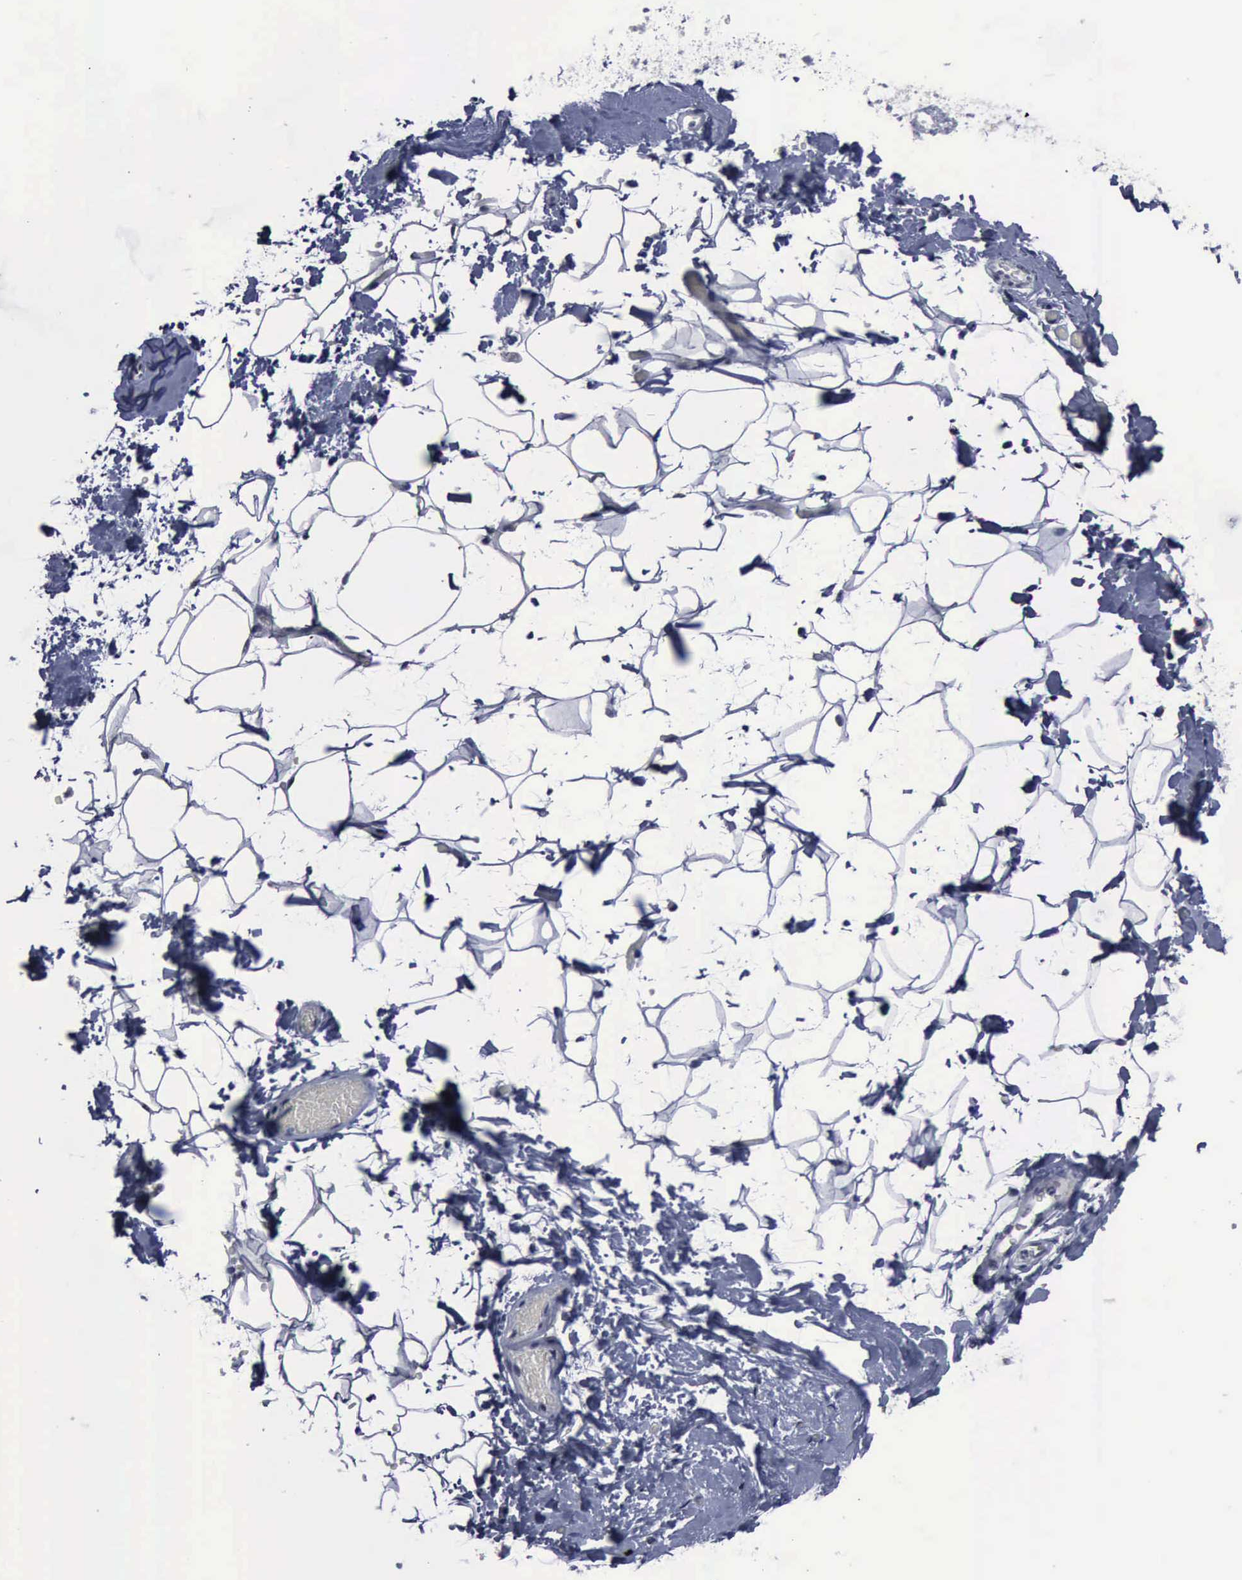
{"staining": {"intensity": "negative", "quantity": "none", "location": "none"}, "tissue": "adipose tissue", "cell_type": "Adipocytes", "image_type": "normal", "snomed": [{"axis": "morphology", "description": "Normal tissue, NOS"}, {"axis": "morphology", "description": "Fibrosis, NOS"}, {"axis": "topography", "description": "Breast"}], "caption": "Immunohistochemistry histopathology image of unremarkable adipose tissue stained for a protein (brown), which demonstrates no staining in adipocytes.", "gene": "BRD1", "patient": {"sex": "female", "age": 24}}